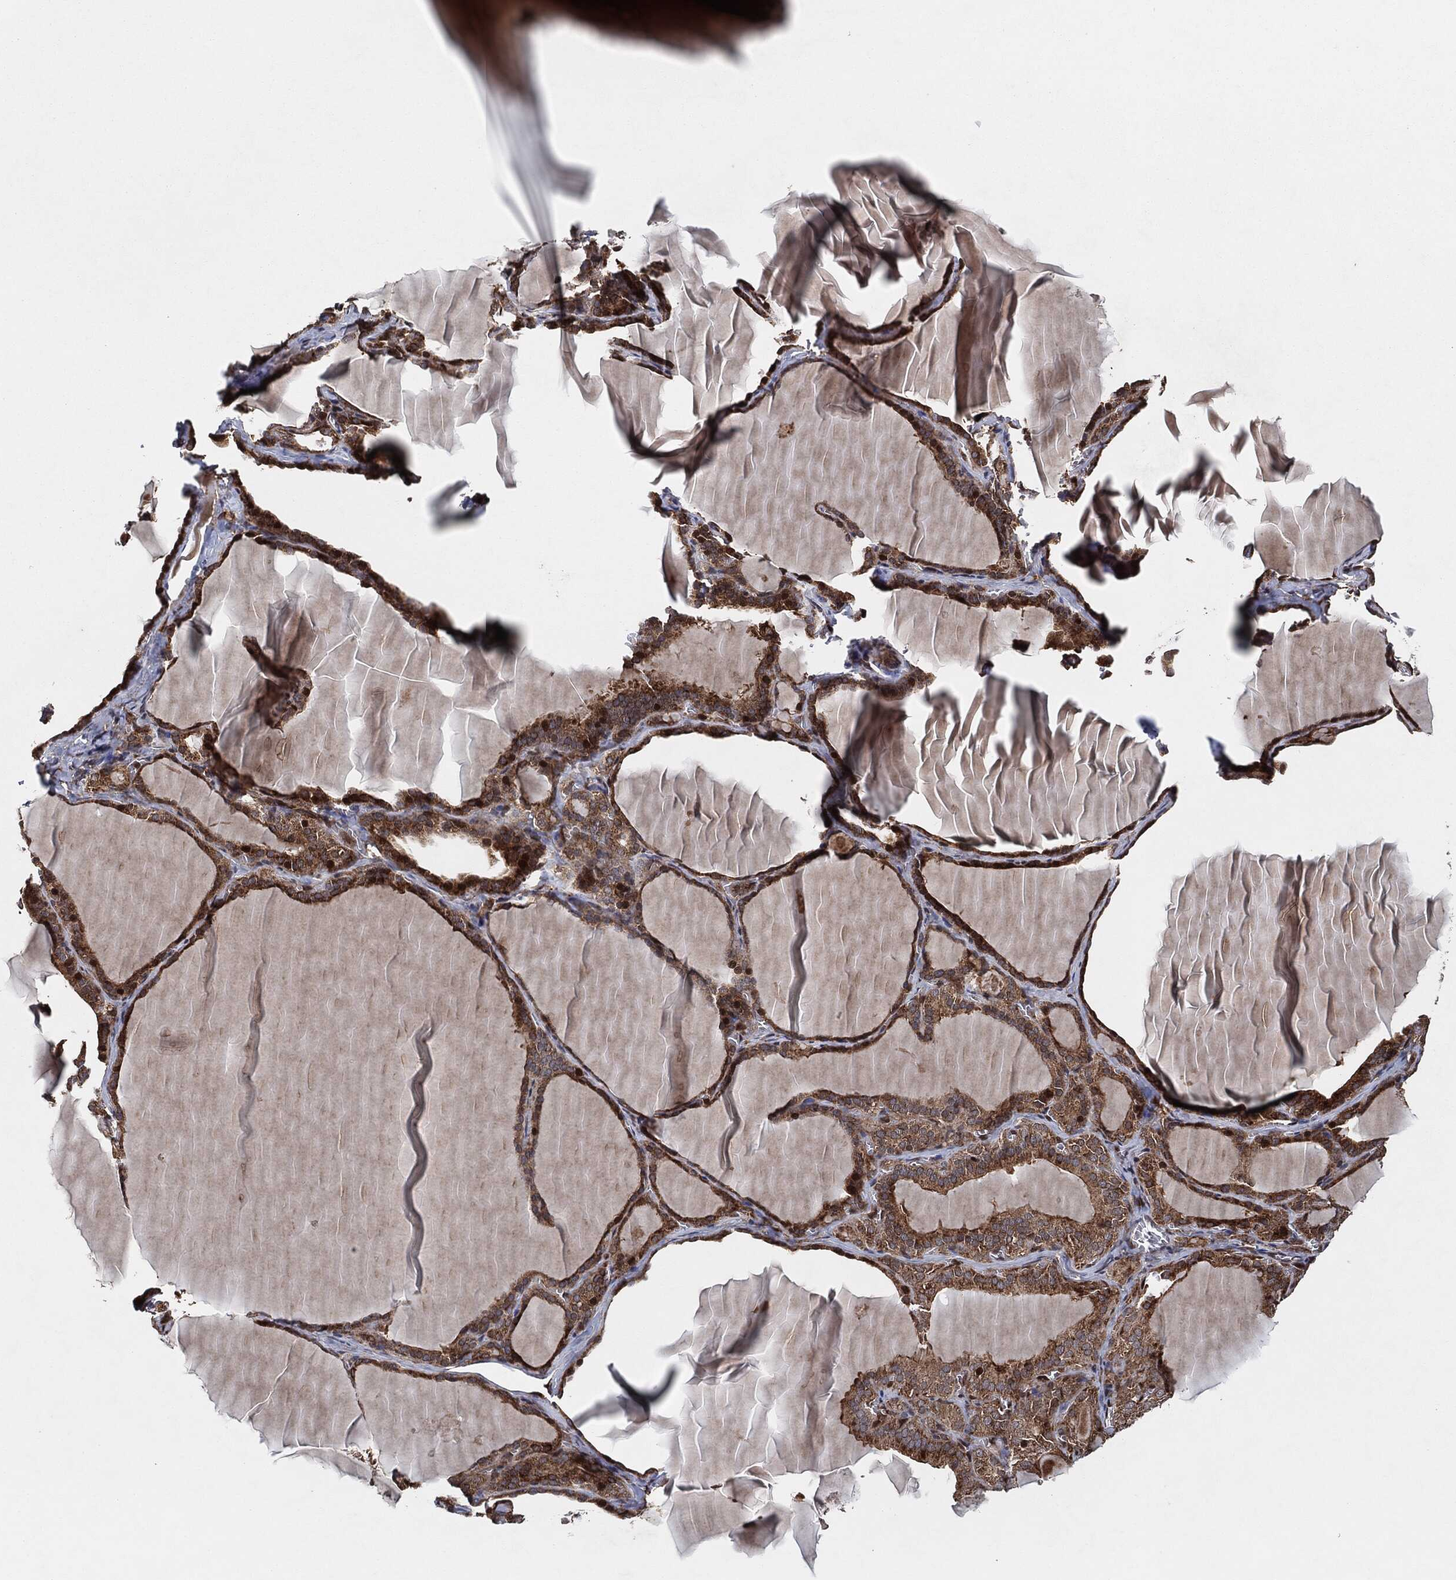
{"staining": {"intensity": "strong", "quantity": ">75%", "location": "cytoplasmic/membranous"}, "tissue": "thyroid gland", "cell_type": "Glandular cells", "image_type": "normal", "snomed": [{"axis": "morphology", "description": "Normal tissue, NOS"}, {"axis": "morphology", "description": "Hyperplasia, NOS"}, {"axis": "topography", "description": "Thyroid gland"}], "caption": "Brown immunohistochemical staining in normal human thyroid gland reveals strong cytoplasmic/membranous positivity in approximately >75% of glandular cells. (DAB IHC with brightfield microscopy, high magnification).", "gene": "BCAR1", "patient": {"sex": "female", "age": 27}}